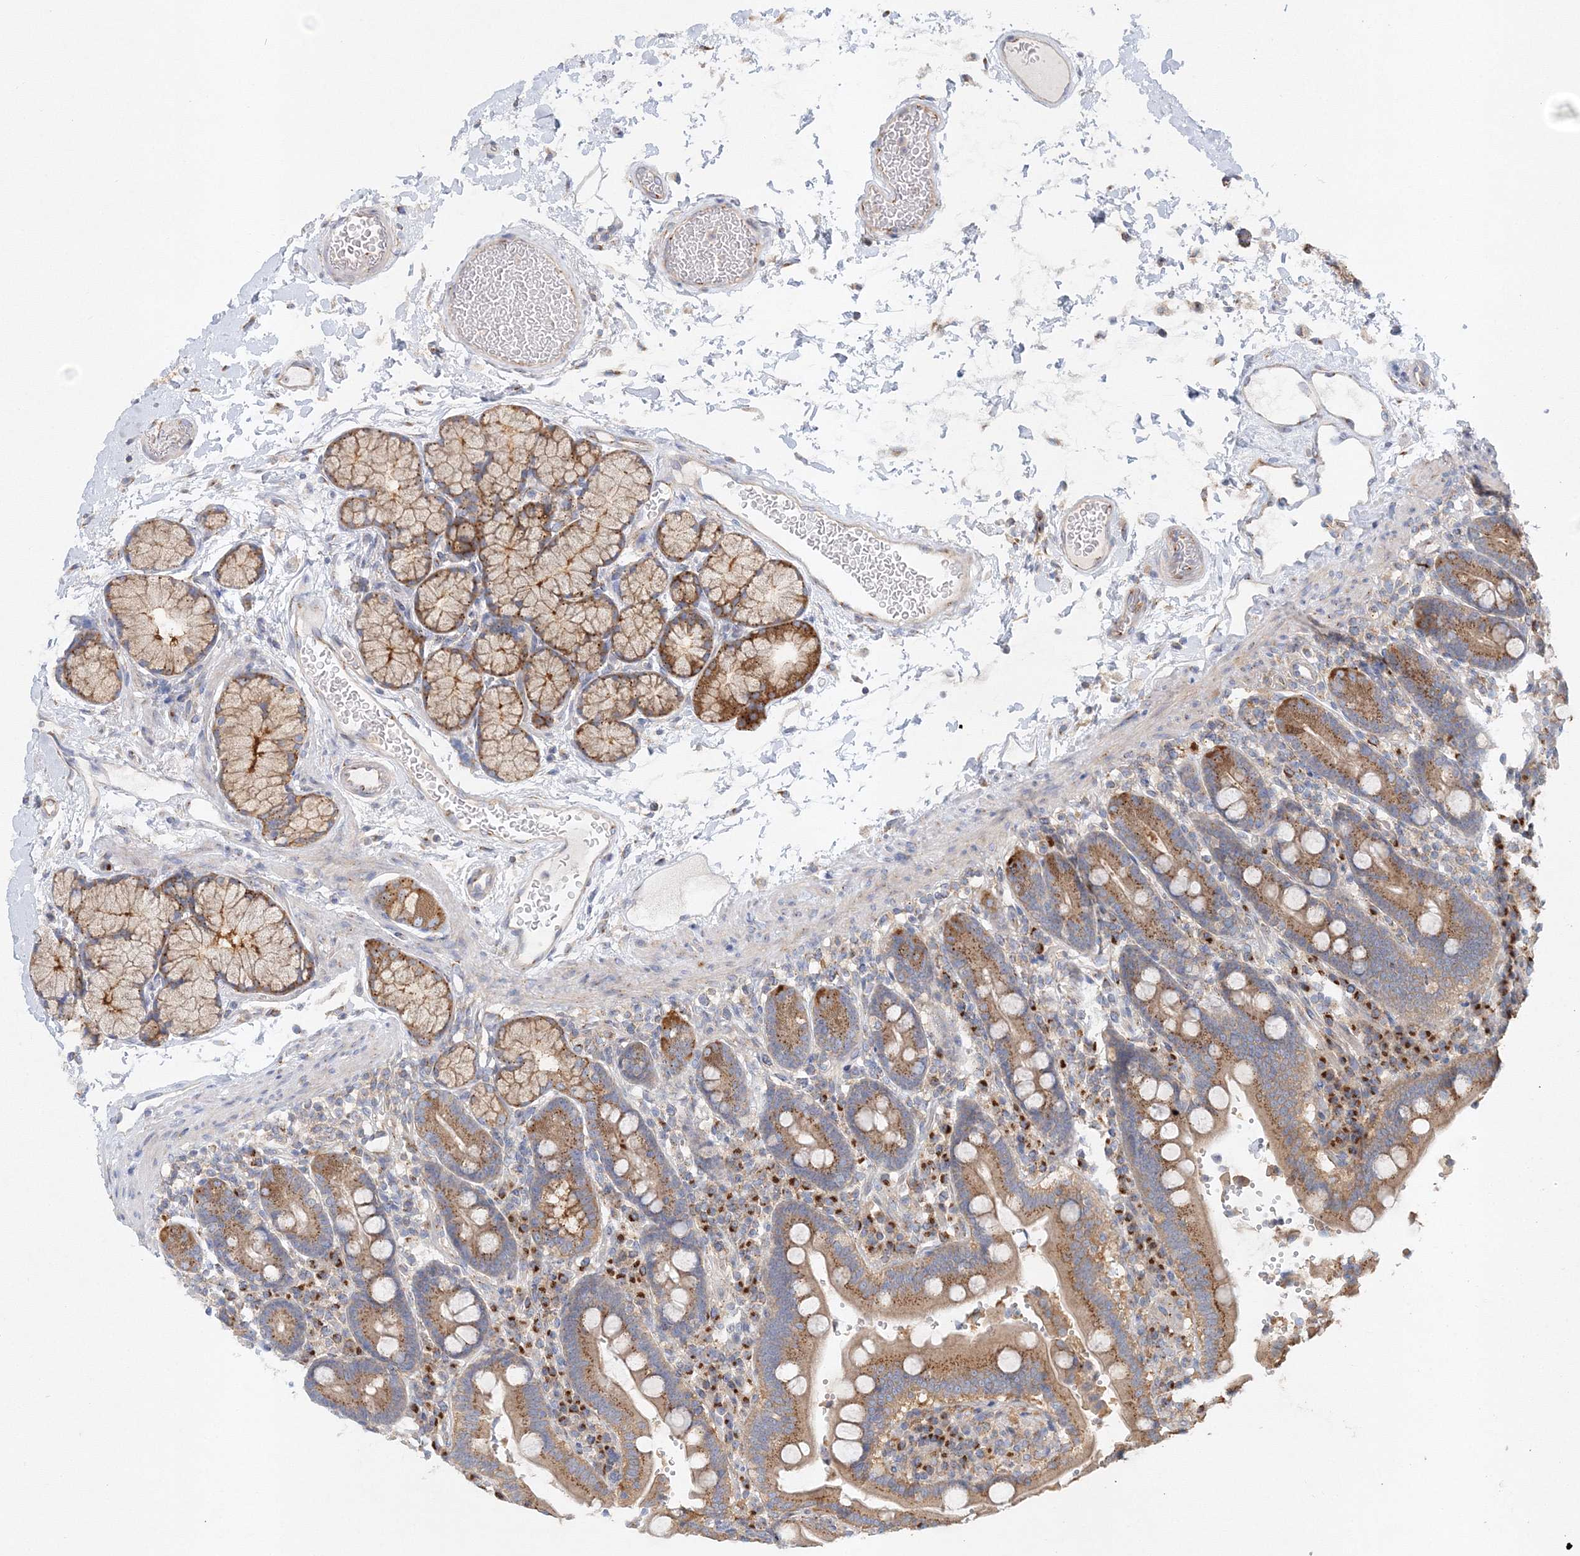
{"staining": {"intensity": "moderate", "quantity": ">75%", "location": "cytoplasmic/membranous"}, "tissue": "duodenum", "cell_type": "Glandular cells", "image_type": "normal", "snomed": [{"axis": "morphology", "description": "Normal tissue, NOS"}, {"axis": "topography", "description": "Small intestine, NOS"}], "caption": "Normal duodenum shows moderate cytoplasmic/membranous staining in about >75% of glandular cells, visualized by immunohistochemistry.", "gene": "SEC23IP", "patient": {"sex": "female", "age": 71}}